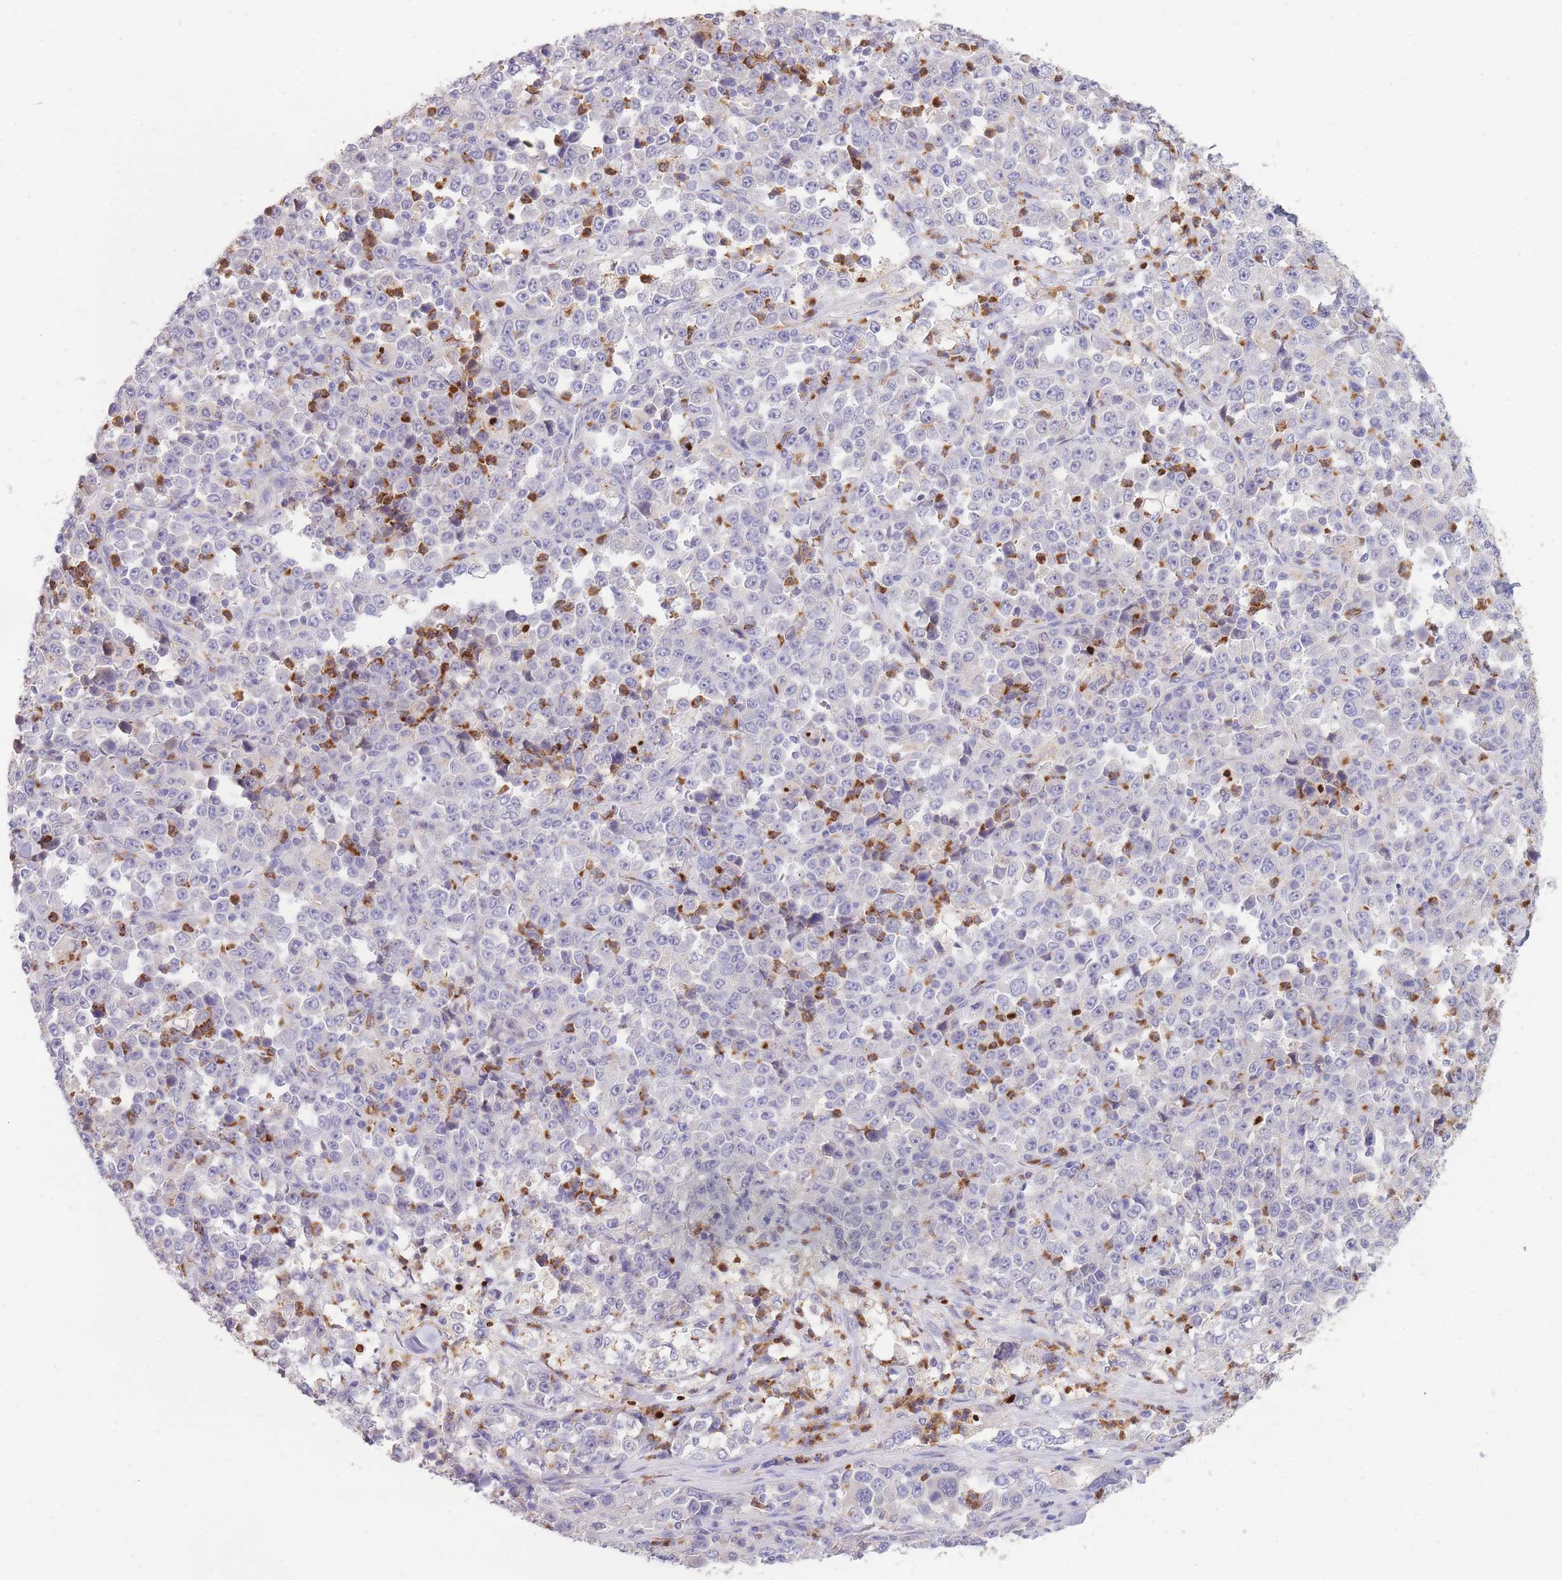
{"staining": {"intensity": "negative", "quantity": "none", "location": "none"}, "tissue": "stomach cancer", "cell_type": "Tumor cells", "image_type": "cancer", "snomed": [{"axis": "morphology", "description": "Normal tissue, NOS"}, {"axis": "morphology", "description": "Adenocarcinoma, NOS"}, {"axis": "topography", "description": "Stomach, upper"}, {"axis": "topography", "description": "Stomach"}], "caption": "This is a micrograph of immunohistochemistry staining of adenocarcinoma (stomach), which shows no expression in tumor cells.", "gene": "CENPM", "patient": {"sex": "male", "age": 59}}